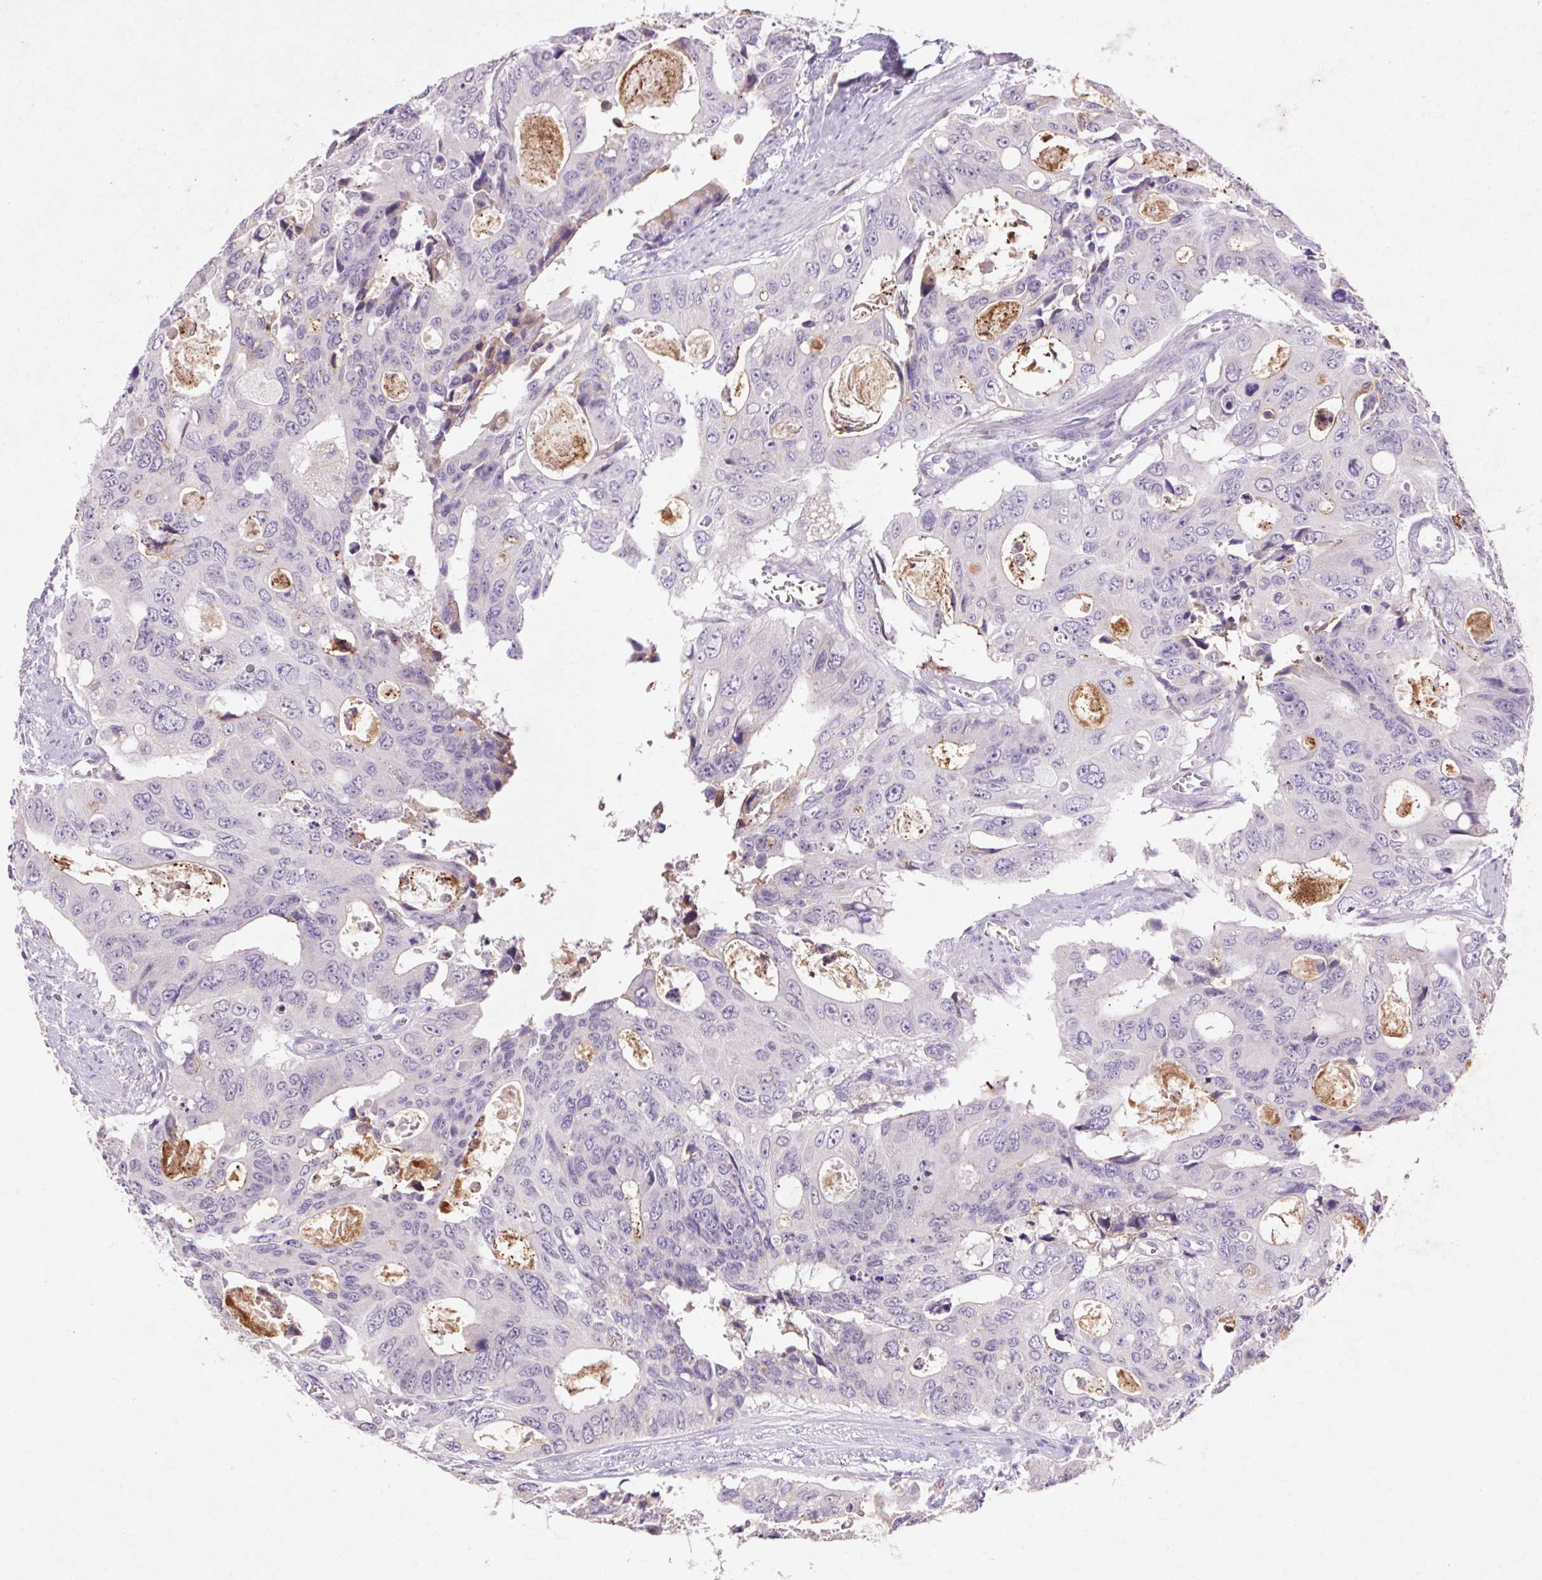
{"staining": {"intensity": "negative", "quantity": "none", "location": "none"}, "tissue": "colorectal cancer", "cell_type": "Tumor cells", "image_type": "cancer", "snomed": [{"axis": "morphology", "description": "Adenocarcinoma, NOS"}, {"axis": "topography", "description": "Rectum"}], "caption": "This is an immunohistochemistry histopathology image of human colorectal cancer. There is no expression in tumor cells.", "gene": "FNDC7", "patient": {"sex": "male", "age": 76}}